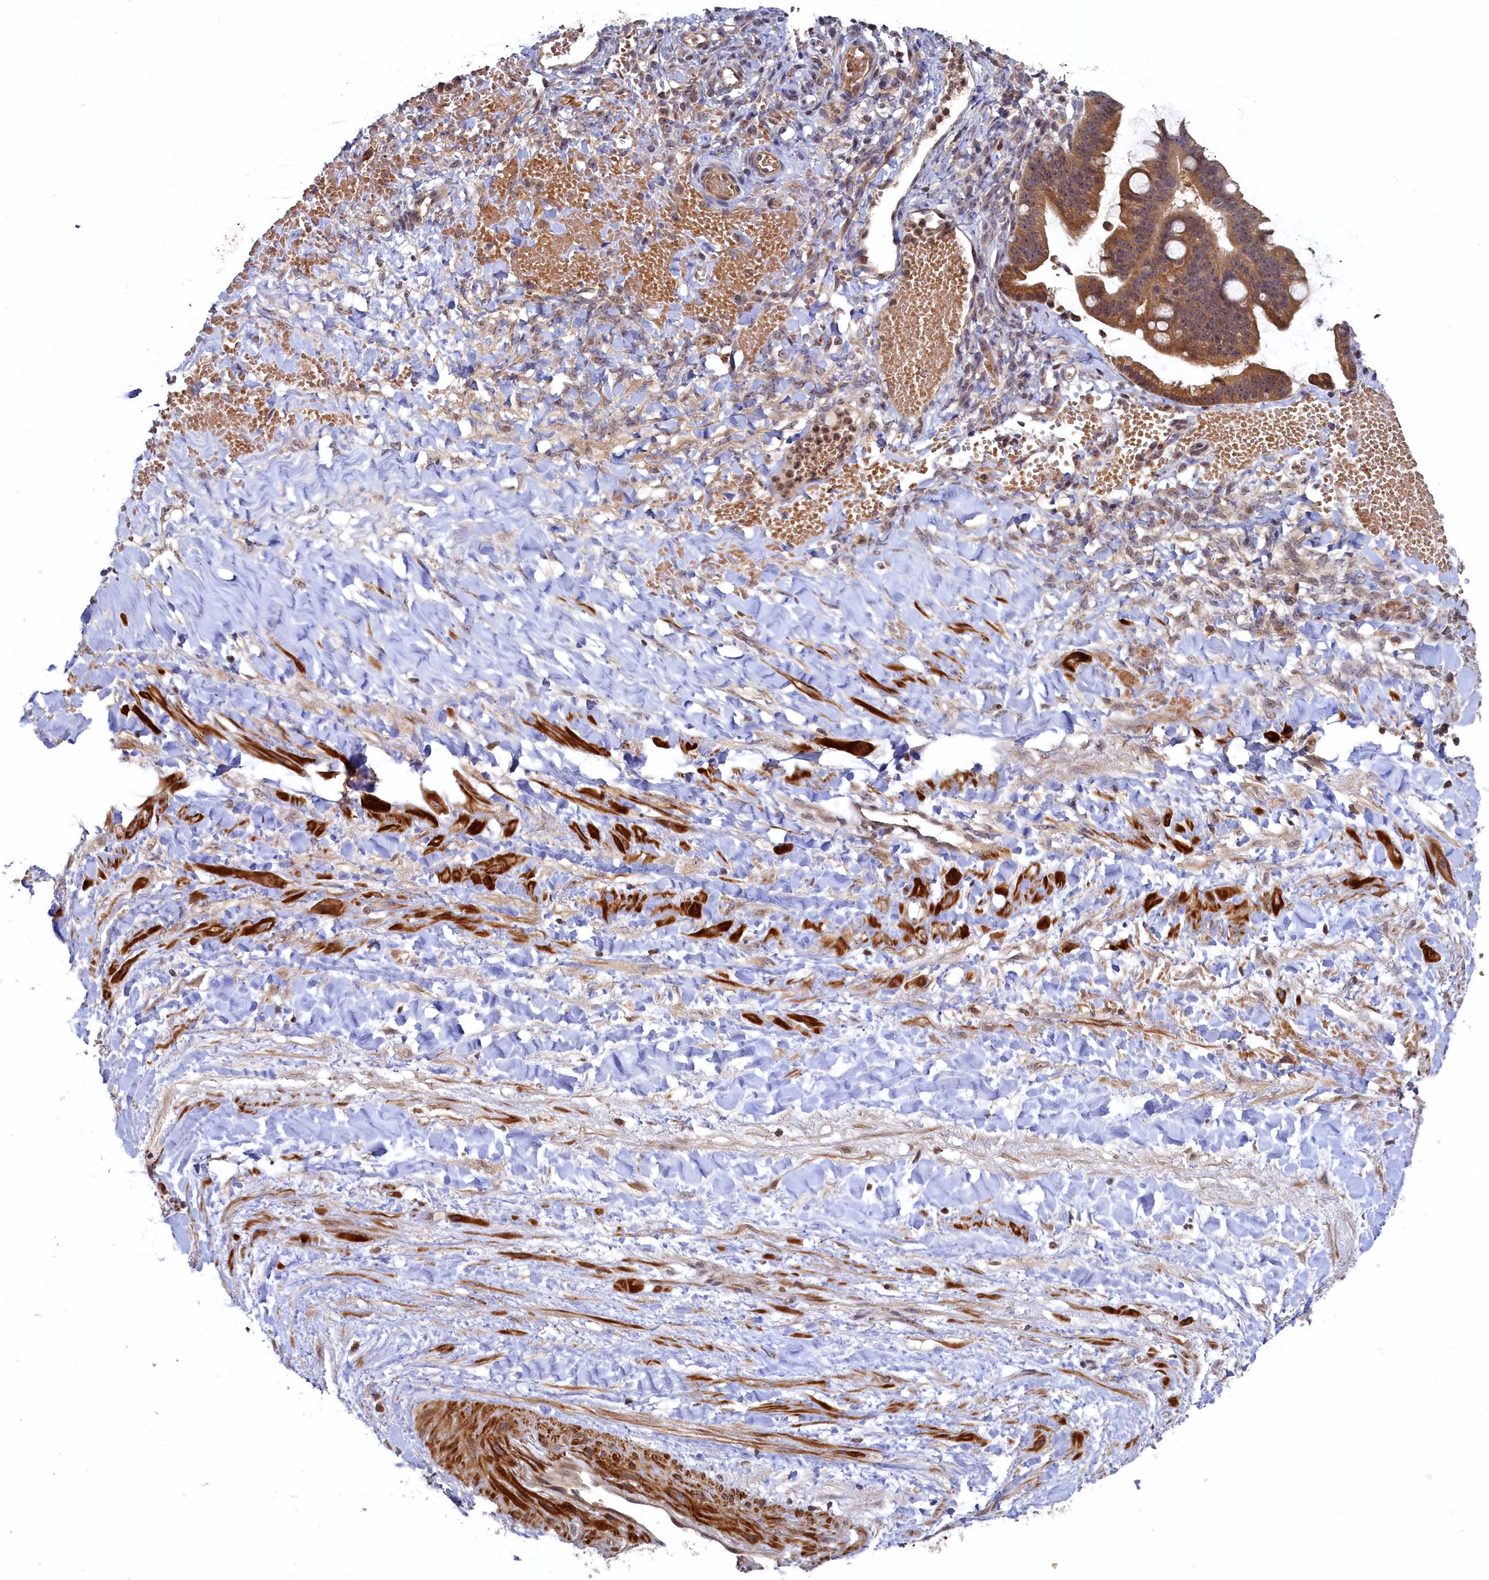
{"staining": {"intensity": "moderate", "quantity": ">75%", "location": "cytoplasmic/membranous,nuclear"}, "tissue": "ovarian cancer", "cell_type": "Tumor cells", "image_type": "cancer", "snomed": [{"axis": "morphology", "description": "Cystadenocarcinoma, mucinous, NOS"}, {"axis": "topography", "description": "Ovary"}], "caption": "An immunohistochemistry histopathology image of tumor tissue is shown. Protein staining in brown highlights moderate cytoplasmic/membranous and nuclear positivity in ovarian cancer (mucinous cystadenocarcinoma) within tumor cells.", "gene": "CEP20", "patient": {"sex": "female", "age": 73}}